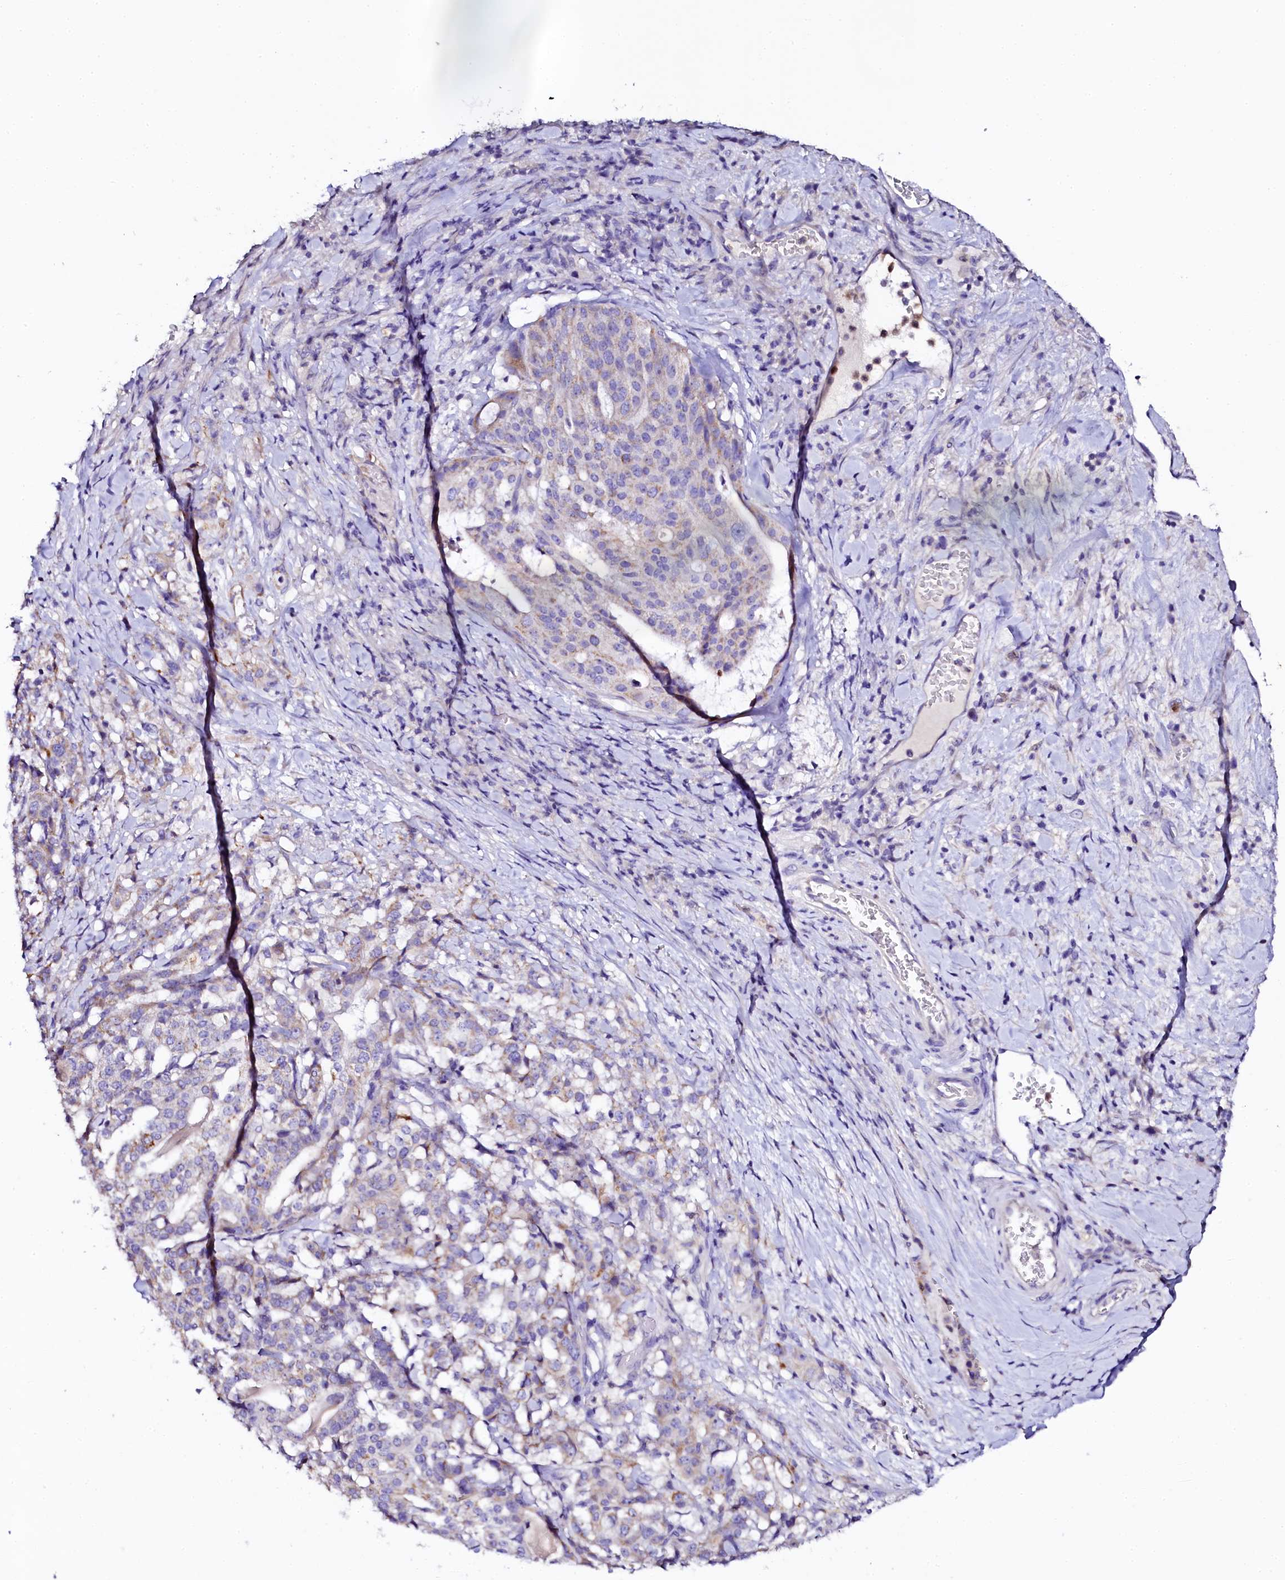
{"staining": {"intensity": "negative", "quantity": "none", "location": "none"}, "tissue": "stomach cancer", "cell_type": "Tumor cells", "image_type": "cancer", "snomed": [{"axis": "morphology", "description": "Adenocarcinoma, NOS"}, {"axis": "topography", "description": "Stomach"}], "caption": "This is an immunohistochemistry (IHC) photomicrograph of adenocarcinoma (stomach). There is no staining in tumor cells.", "gene": "NAA16", "patient": {"sex": "male", "age": 48}}